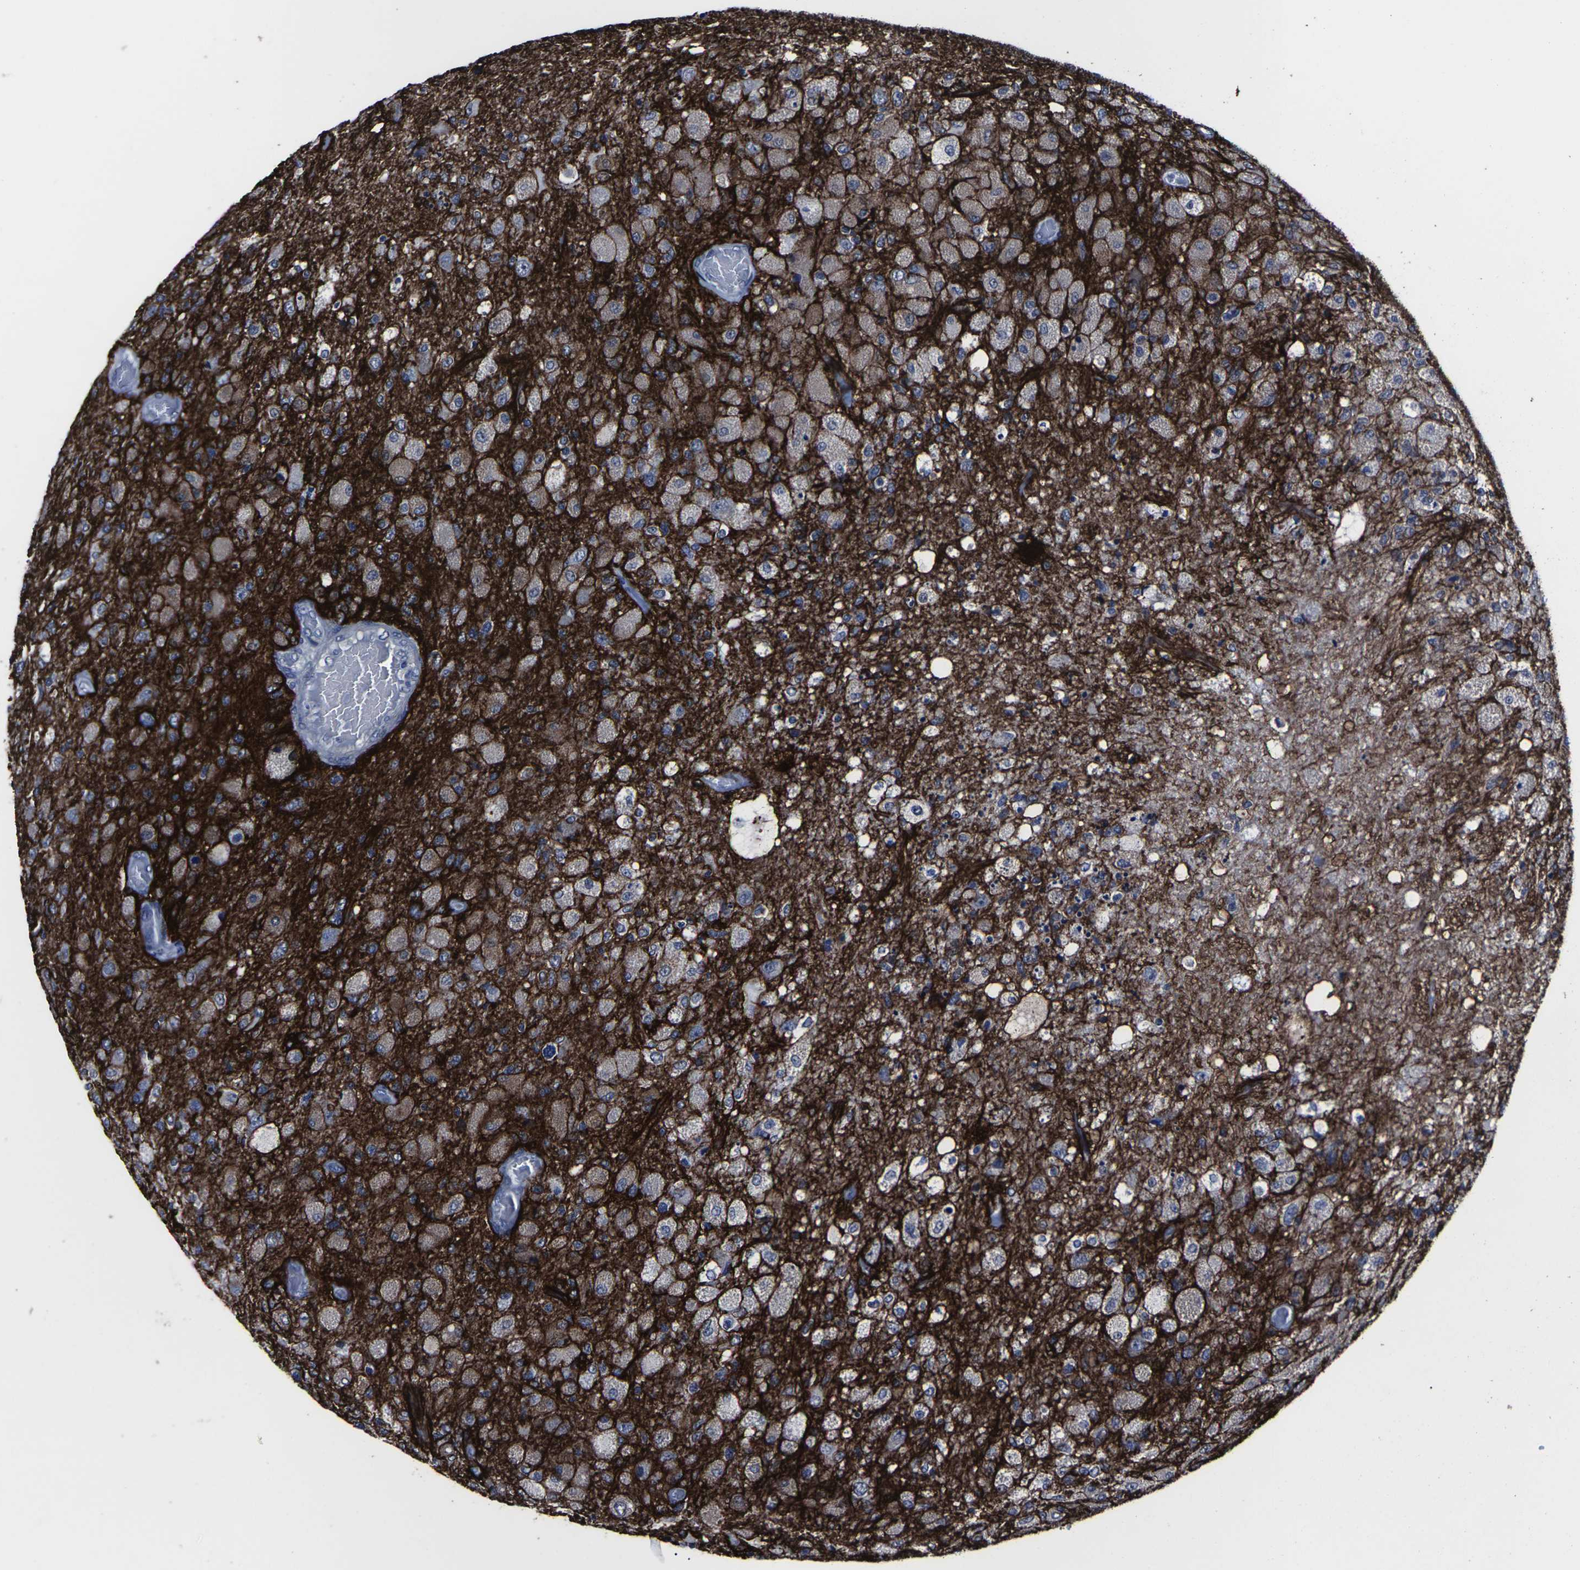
{"staining": {"intensity": "strong", "quantity": "<25%", "location": "cytoplasmic/membranous"}, "tissue": "glioma", "cell_type": "Tumor cells", "image_type": "cancer", "snomed": [{"axis": "morphology", "description": "Normal tissue, NOS"}, {"axis": "morphology", "description": "Glioma, malignant, High grade"}, {"axis": "topography", "description": "Cerebral cortex"}], "caption": "Malignant high-grade glioma stained with IHC exhibits strong cytoplasmic/membranous positivity in about <25% of tumor cells. (DAB IHC with brightfield microscopy, high magnification).", "gene": "MSANTD4", "patient": {"sex": "male", "age": 77}}